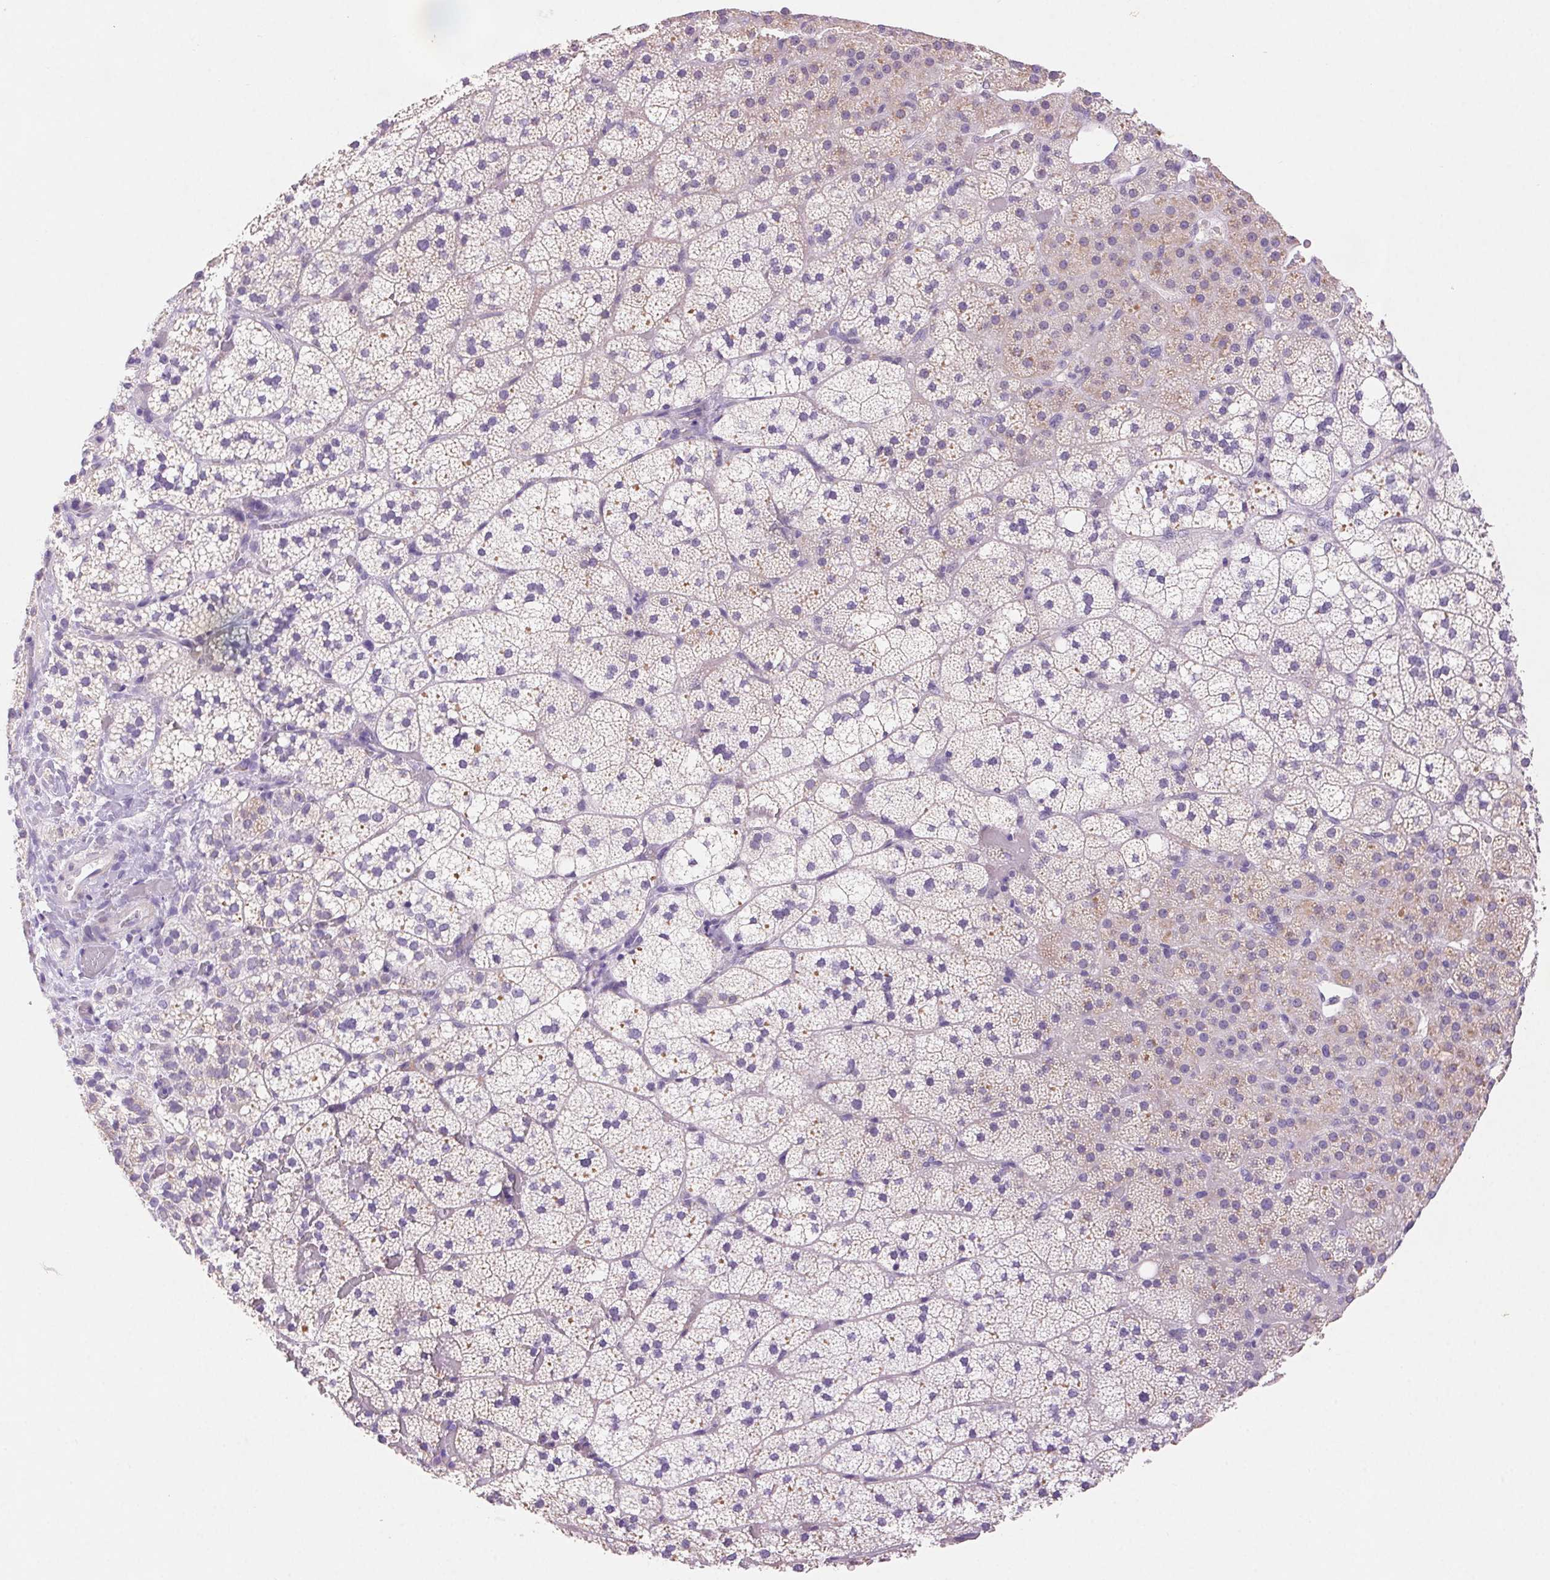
{"staining": {"intensity": "weak", "quantity": "<25%", "location": "cytoplasmic/membranous"}, "tissue": "adrenal gland", "cell_type": "Glandular cells", "image_type": "normal", "snomed": [{"axis": "morphology", "description": "Normal tissue, NOS"}, {"axis": "topography", "description": "Adrenal gland"}], "caption": "A high-resolution photomicrograph shows immunohistochemistry staining of unremarkable adrenal gland, which demonstrates no significant expression in glandular cells. Nuclei are stained in blue.", "gene": "ARHGAP11B", "patient": {"sex": "male", "age": 53}}